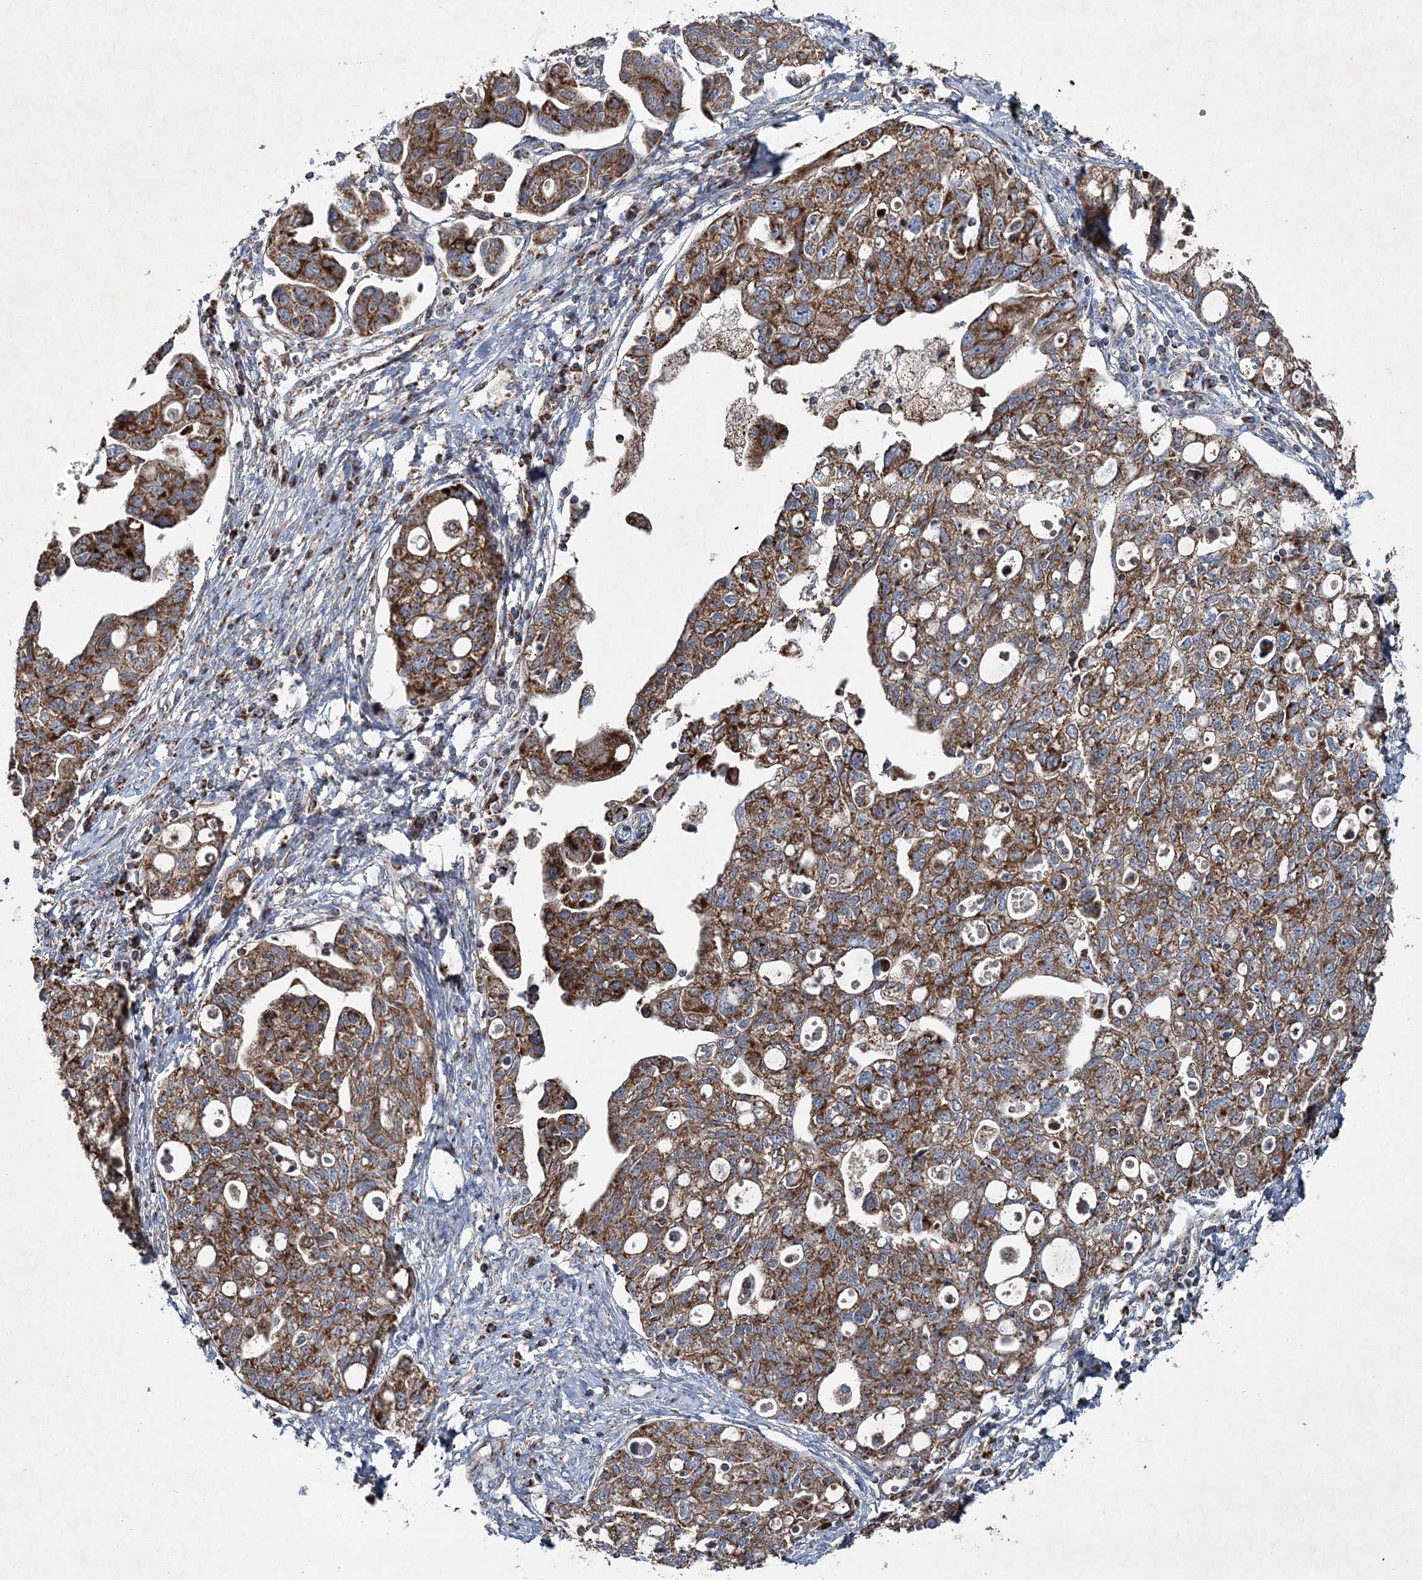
{"staining": {"intensity": "strong", "quantity": ">75%", "location": "cytoplasmic/membranous"}, "tissue": "ovarian cancer", "cell_type": "Tumor cells", "image_type": "cancer", "snomed": [{"axis": "morphology", "description": "Carcinoma, NOS"}, {"axis": "morphology", "description": "Cystadenocarcinoma, serous, NOS"}, {"axis": "topography", "description": "Ovary"}], "caption": "This is a histology image of immunohistochemistry staining of ovarian cancer, which shows strong expression in the cytoplasmic/membranous of tumor cells.", "gene": "SPAG16", "patient": {"sex": "female", "age": 69}}